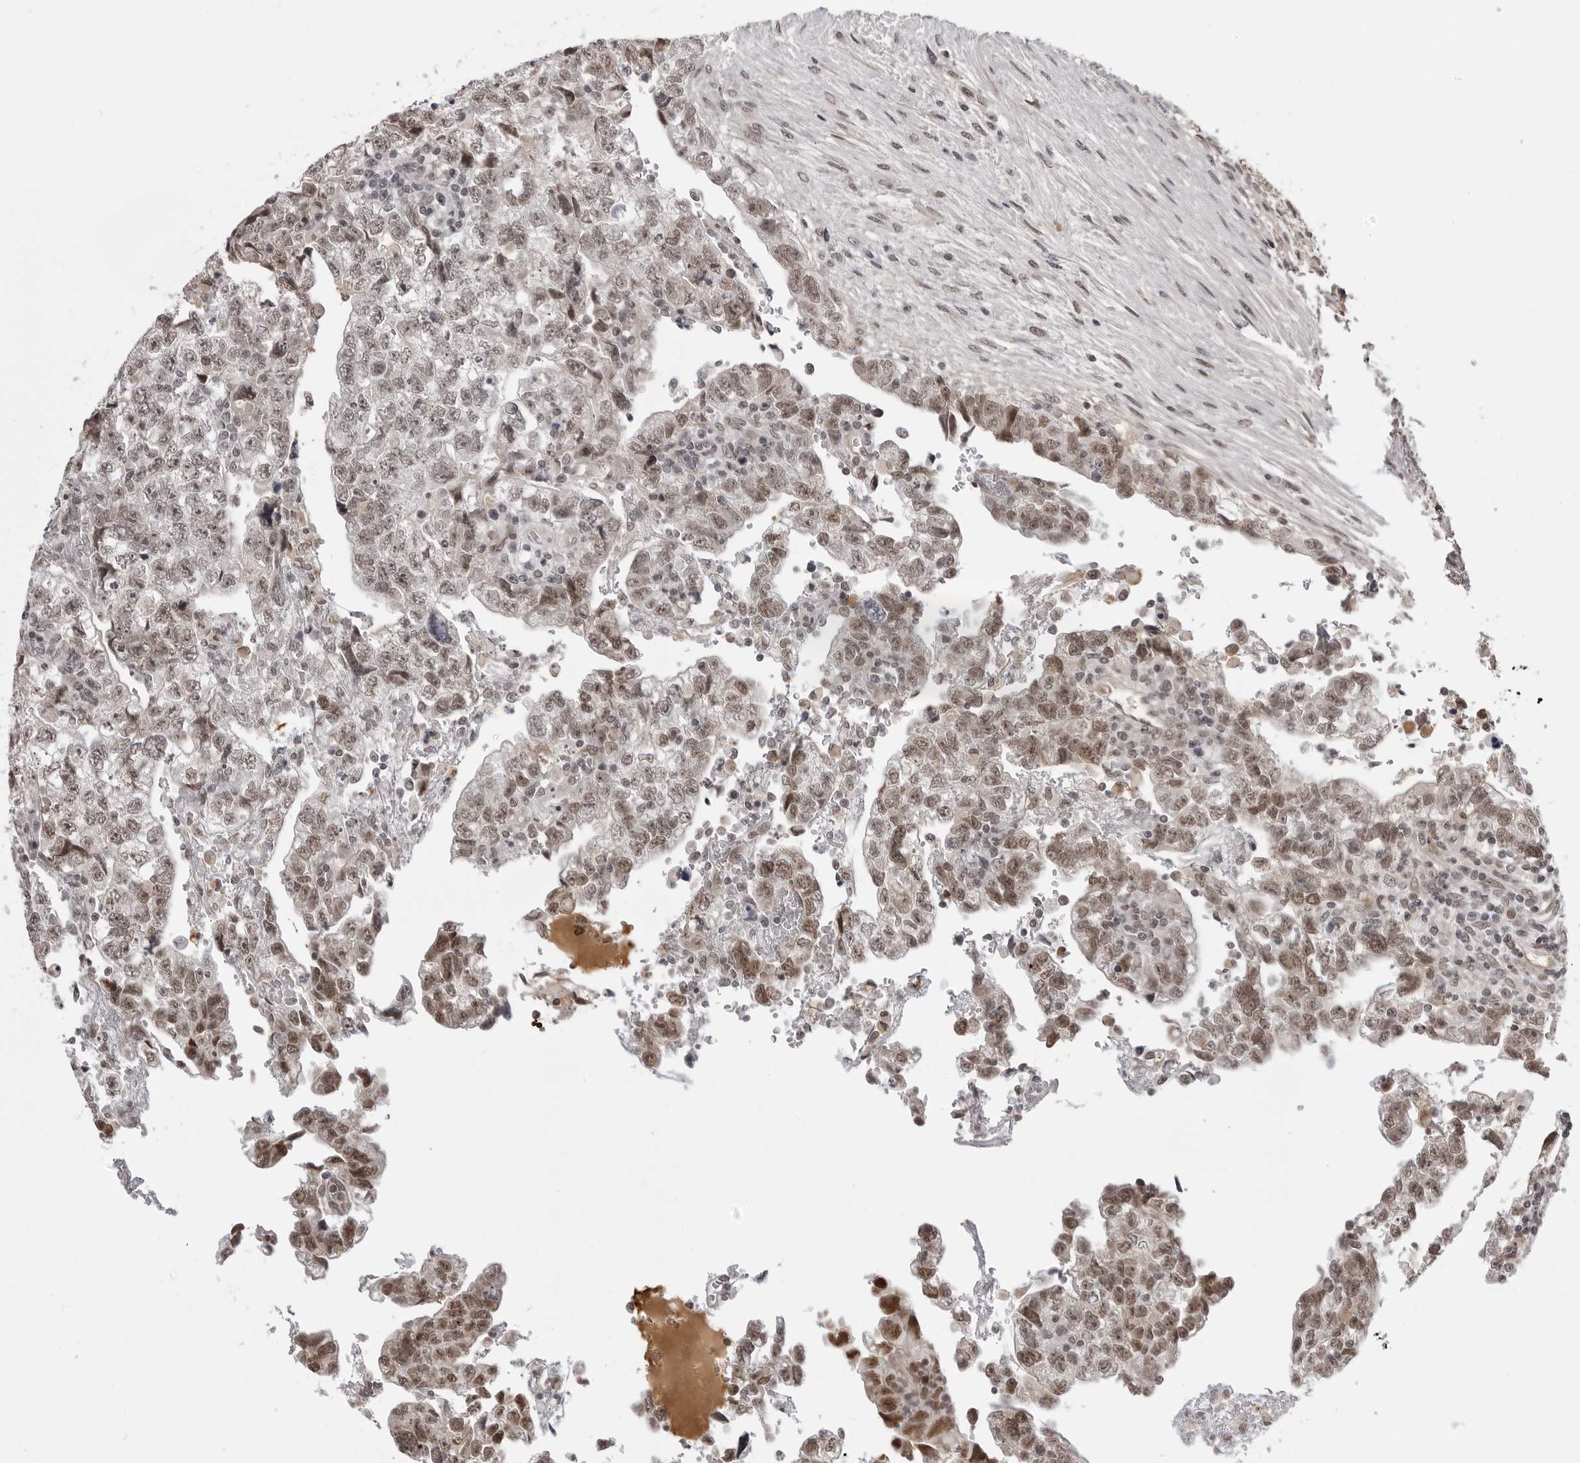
{"staining": {"intensity": "moderate", "quantity": ">75%", "location": "nuclear"}, "tissue": "testis cancer", "cell_type": "Tumor cells", "image_type": "cancer", "snomed": [{"axis": "morphology", "description": "Normal tissue, NOS"}, {"axis": "morphology", "description": "Carcinoma, Embryonal, NOS"}, {"axis": "topography", "description": "Testis"}], "caption": "Brown immunohistochemical staining in human testis embryonal carcinoma exhibits moderate nuclear positivity in approximately >75% of tumor cells.", "gene": "PHF3", "patient": {"sex": "male", "age": 36}}